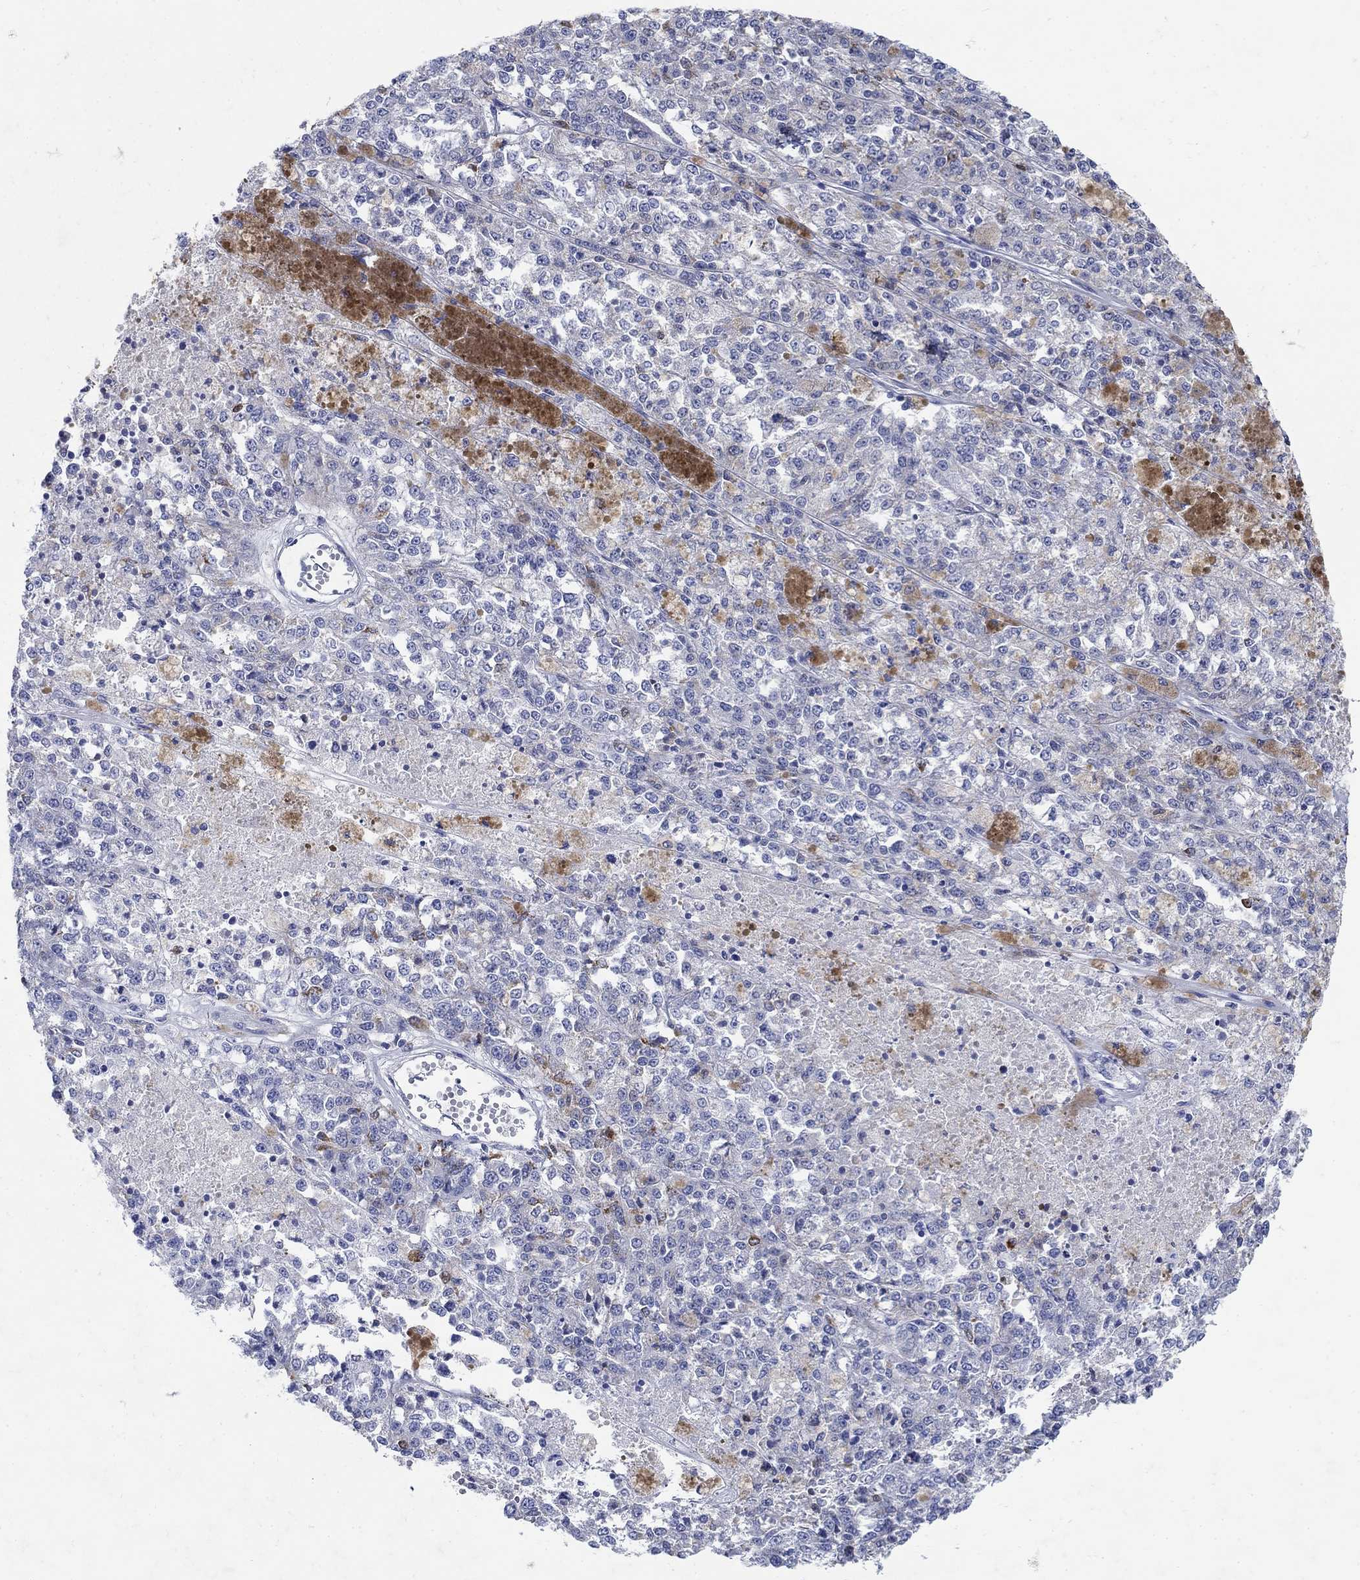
{"staining": {"intensity": "negative", "quantity": "none", "location": "none"}, "tissue": "melanoma", "cell_type": "Tumor cells", "image_type": "cancer", "snomed": [{"axis": "morphology", "description": "Malignant melanoma, Metastatic site"}, {"axis": "topography", "description": "Lymph node"}], "caption": "Immunohistochemical staining of human melanoma reveals no significant expression in tumor cells. The staining is performed using DAB brown chromogen with nuclei counter-stained in using hematoxylin.", "gene": "ZDHHC14", "patient": {"sex": "female", "age": 64}}